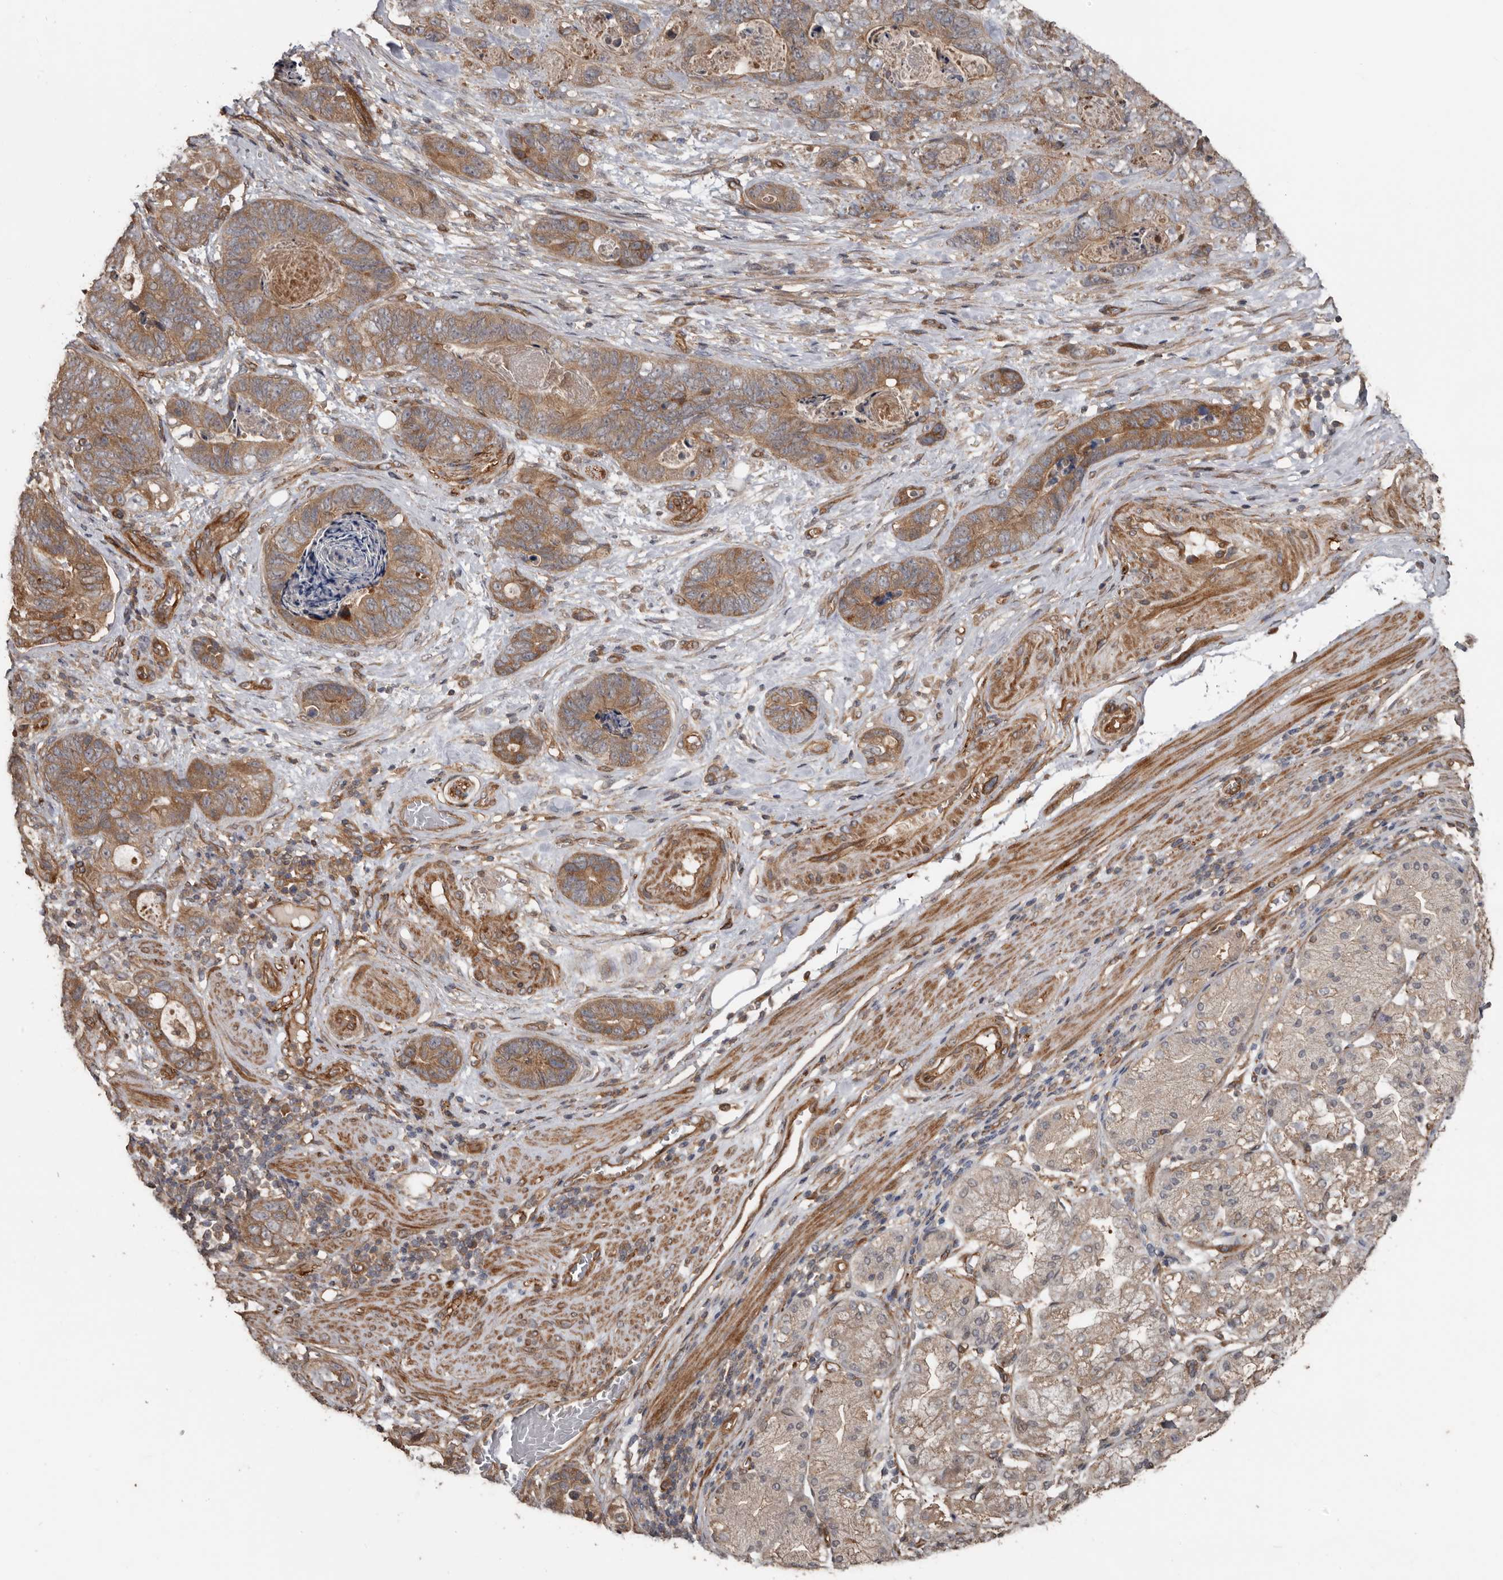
{"staining": {"intensity": "moderate", "quantity": "25%-75%", "location": "cytoplasmic/membranous"}, "tissue": "stomach cancer", "cell_type": "Tumor cells", "image_type": "cancer", "snomed": [{"axis": "morphology", "description": "Normal tissue, NOS"}, {"axis": "morphology", "description": "Adenocarcinoma, NOS"}, {"axis": "topography", "description": "Stomach"}], "caption": "Tumor cells demonstrate medium levels of moderate cytoplasmic/membranous staining in about 25%-75% of cells in stomach cancer (adenocarcinoma).", "gene": "EXOC3L1", "patient": {"sex": "female", "age": 89}}